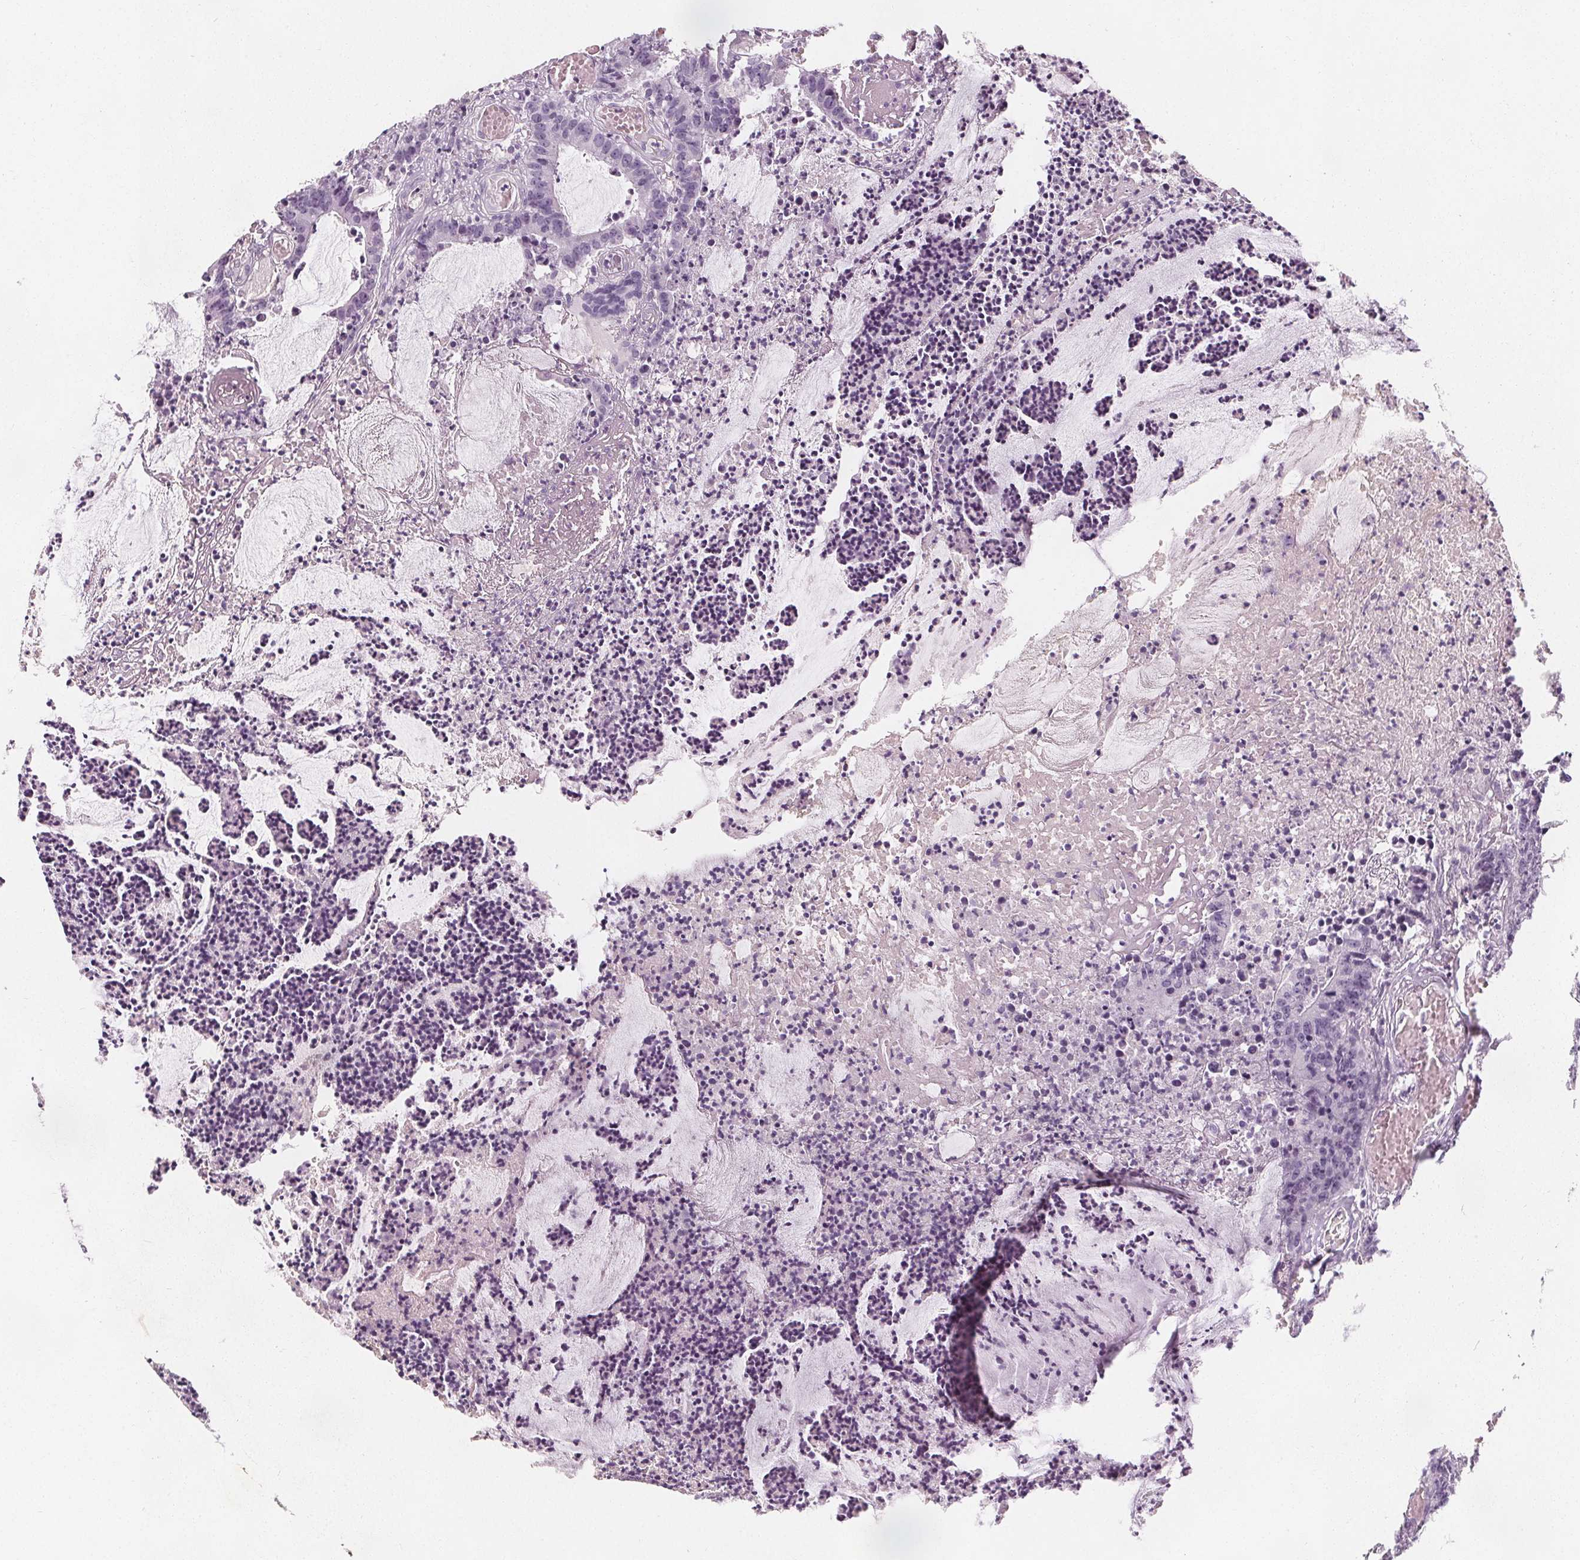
{"staining": {"intensity": "negative", "quantity": "none", "location": "none"}, "tissue": "colorectal cancer", "cell_type": "Tumor cells", "image_type": "cancer", "snomed": [{"axis": "morphology", "description": "Adenocarcinoma, NOS"}, {"axis": "topography", "description": "Colon"}], "caption": "Histopathology image shows no protein expression in tumor cells of colorectal cancer tissue. (DAB (3,3'-diaminobenzidine) IHC with hematoxylin counter stain).", "gene": "DBX2", "patient": {"sex": "female", "age": 78}}